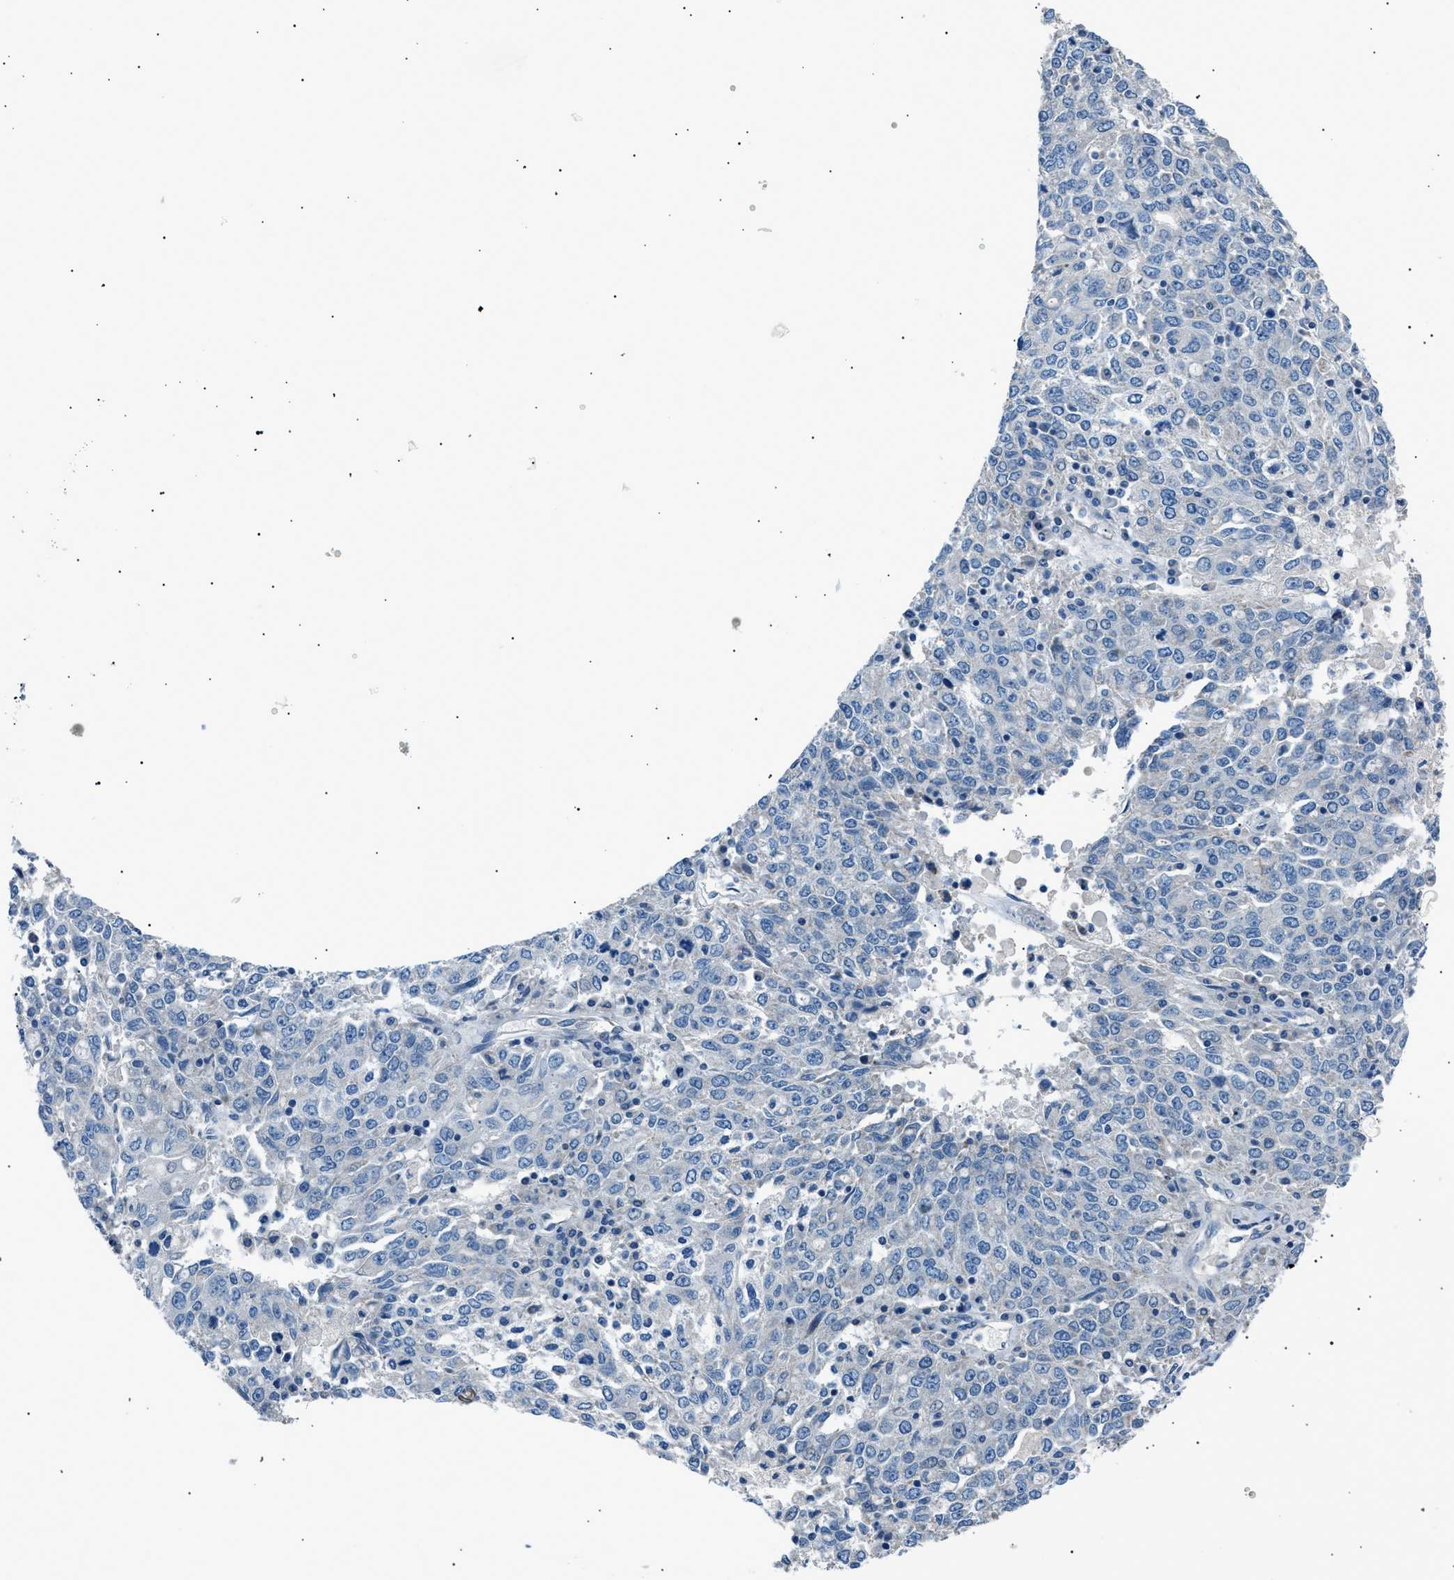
{"staining": {"intensity": "negative", "quantity": "none", "location": "none"}, "tissue": "ovarian cancer", "cell_type": "Tumor cells", "image_type": "cancer", "snomed": [{"axis": "morphology", "description": "Carcinoma, endometroid"}, {"axis": "topography", "description": "Ovary"}], "caption": "An image of human ovarian cancer is negative for staining in tumor cells.", "gene": "LRRC37B", "patient": {"sex": "female", "age": 62}}